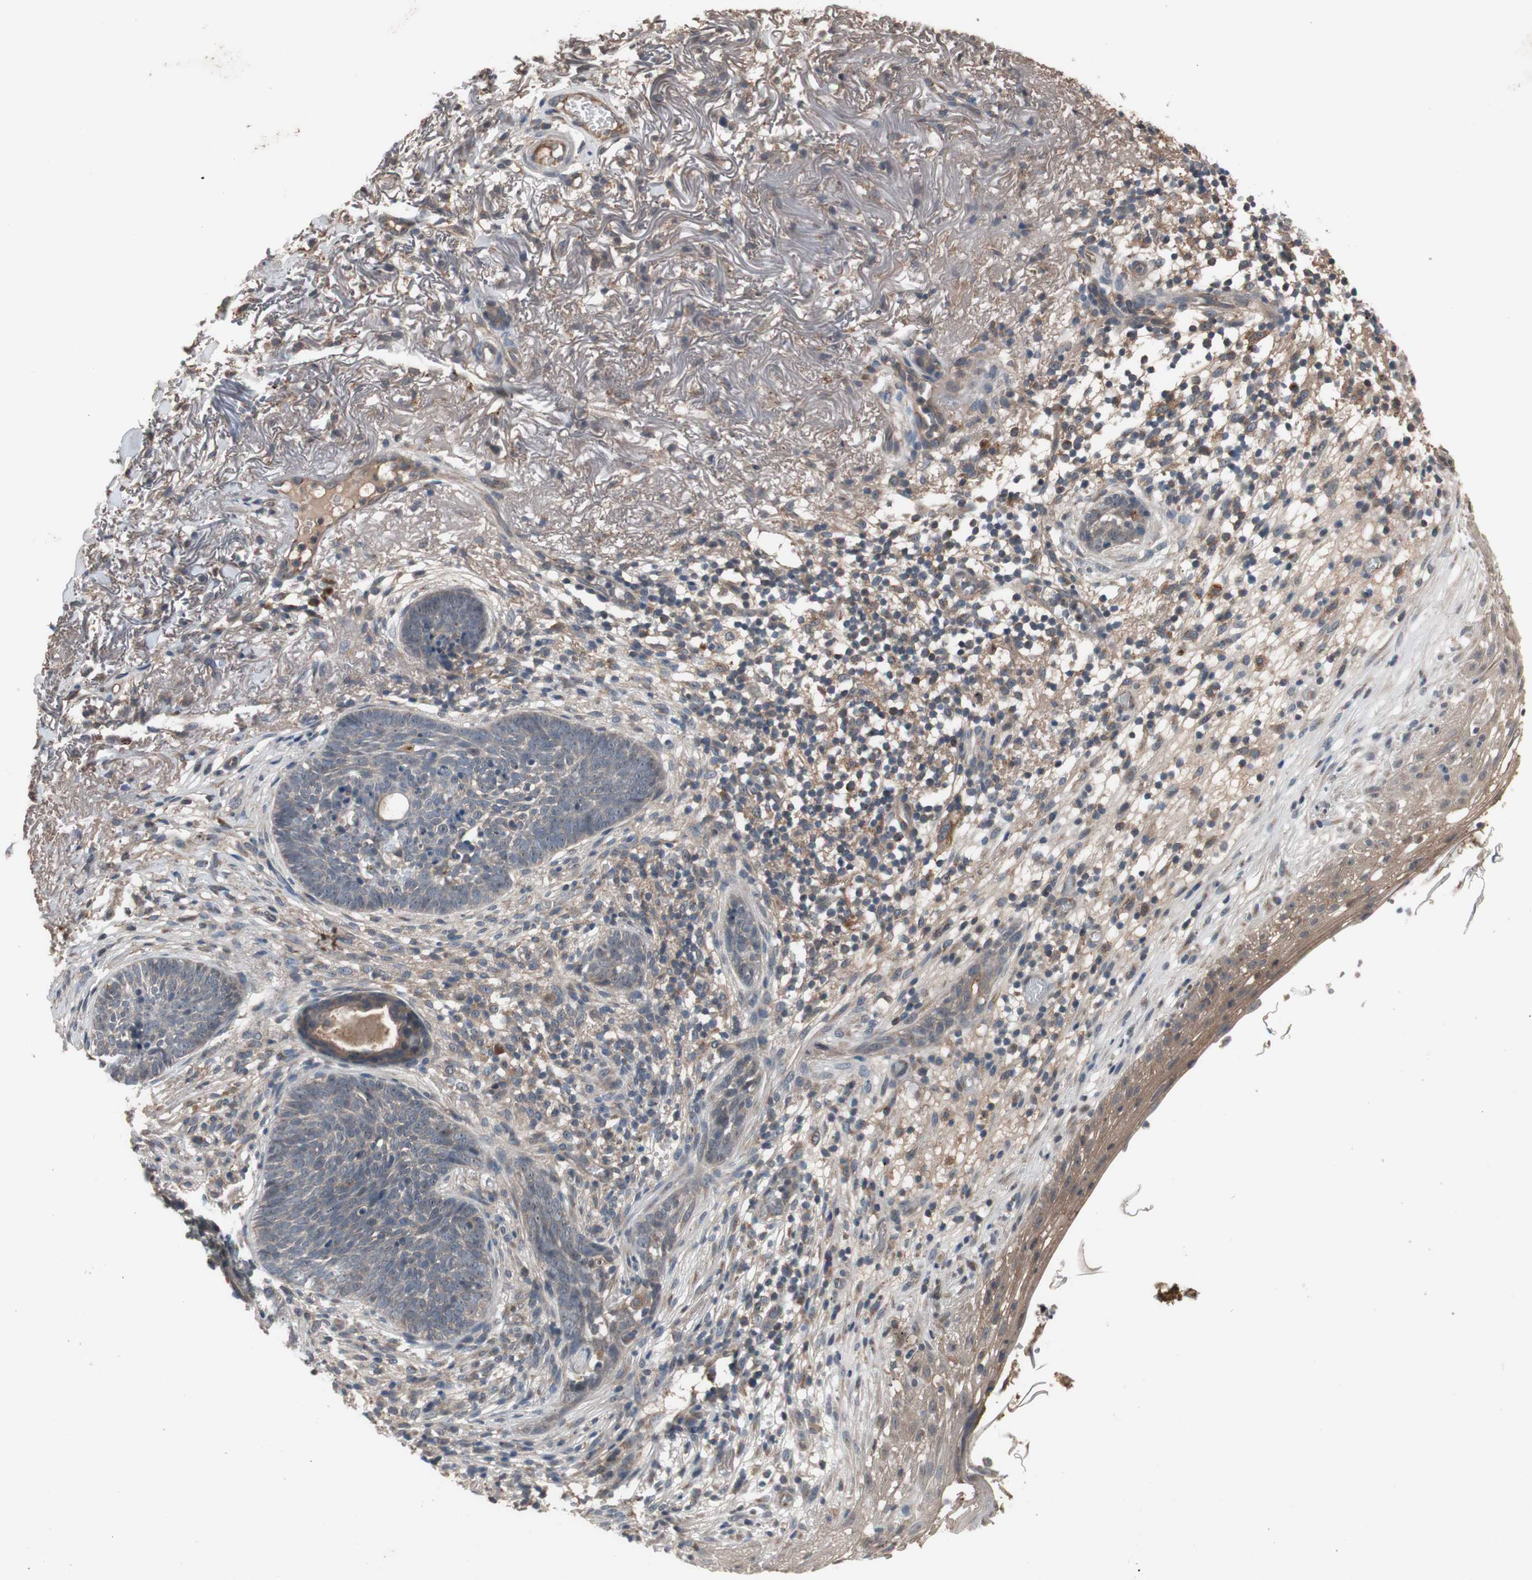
{"staining": {"intensity": "weak", "quantity": ">75%", "location": "cytoplasmic/membranous"}, "tissue": "skin cancer", "cell_type": "Tumor cells", "image_type": "cancer", "snomed": [{"axis": "morphology", "description": "Basal cell carcinoma"}, {"axis": "topography", "description": "Skin"}], "caption": "Protein expression by IHC reveals weak cytoplasmic/membranous positivity in about >75% of tumor cells in basal cell carcinoma (skin). (DAB (3,3'-diaminobenzidine) = brown stain, brightfield microscopy at high magnification).", "gene": "NSF", "patient": {"sex": "female", "age": 70}}